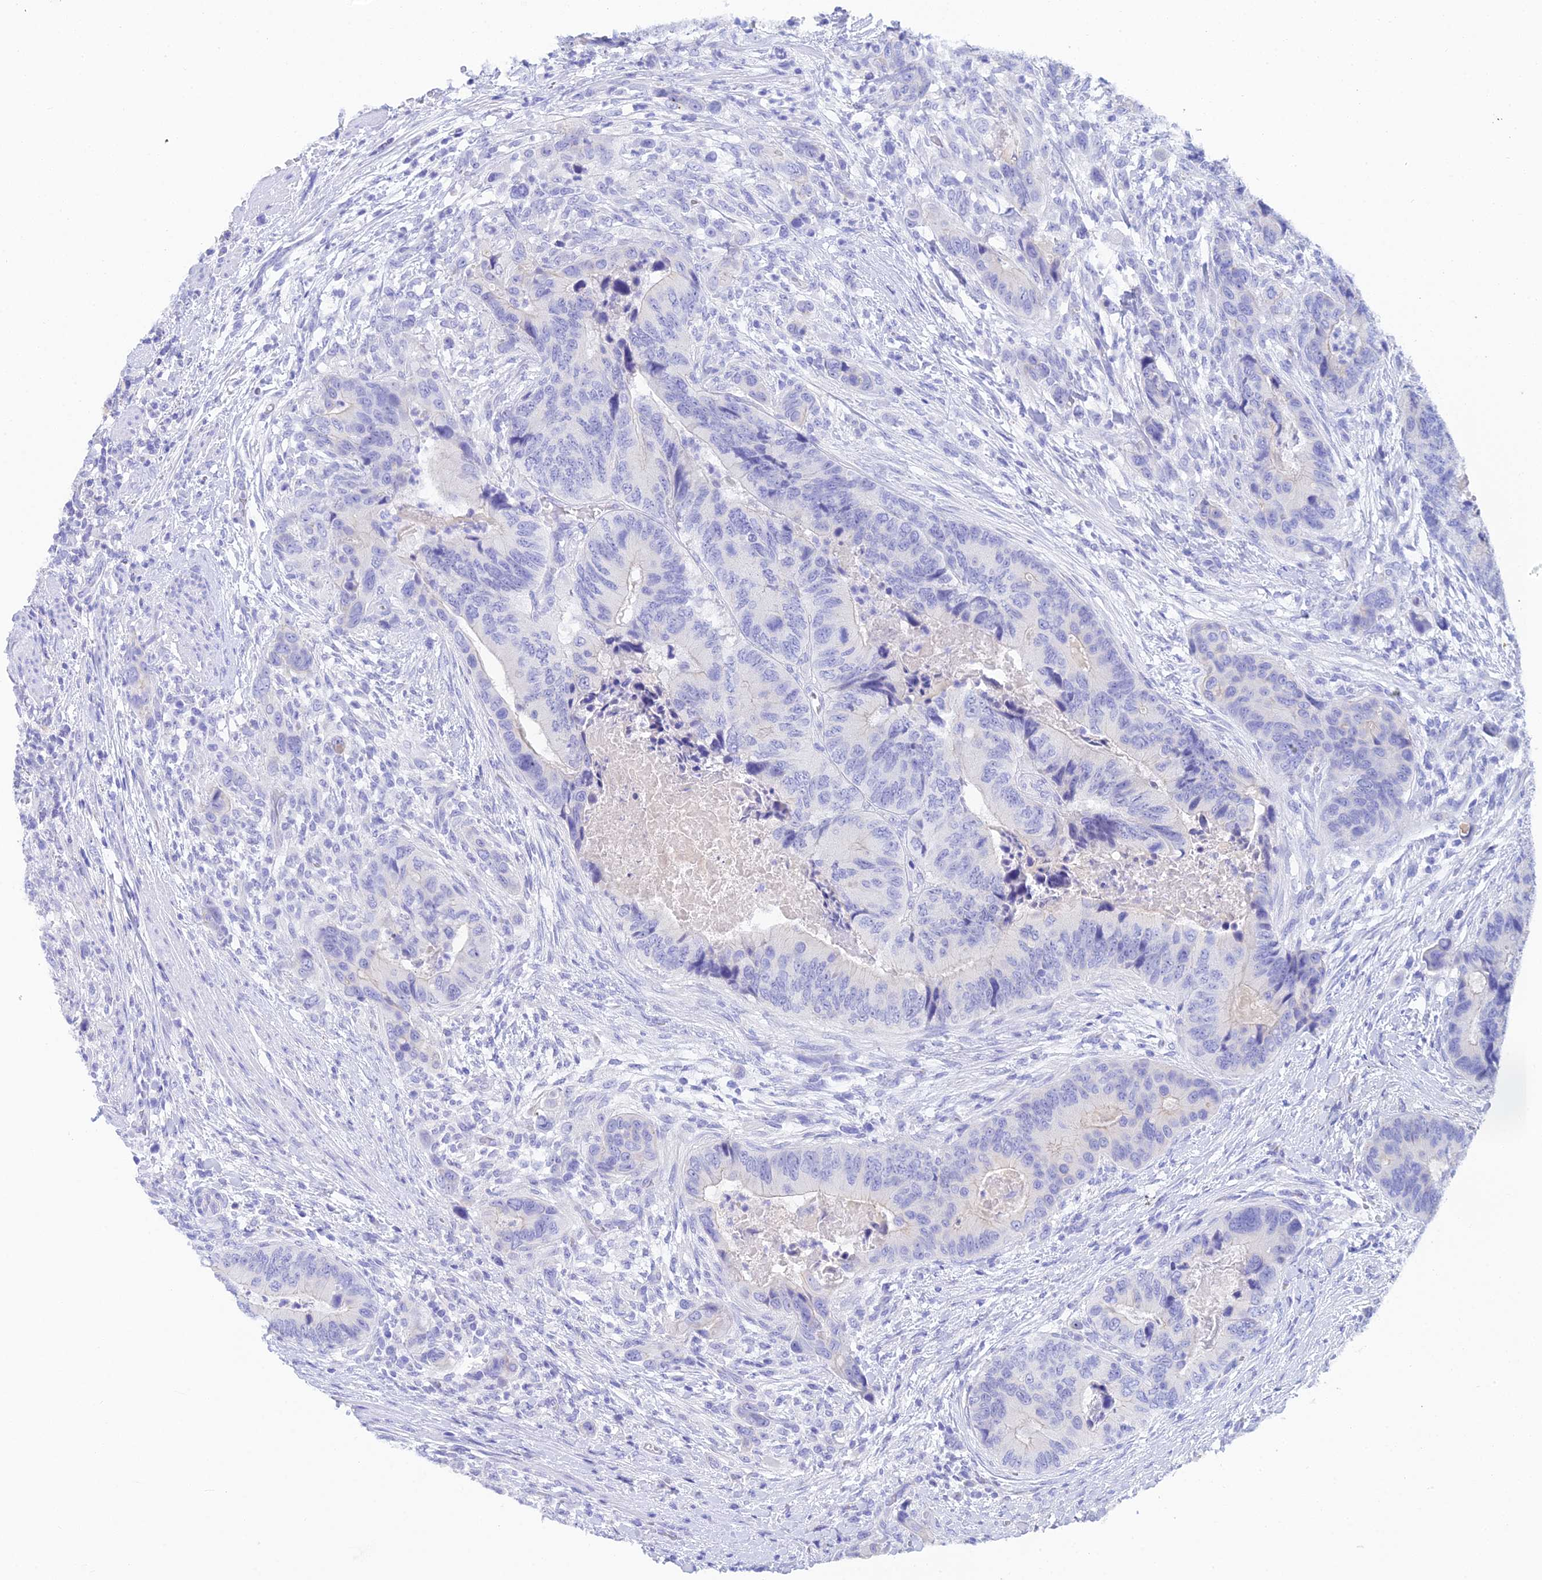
{"staining": {"intensity": "negative", "quantity": "none", "location": "none"}, "tissue": "colorectal cancer", "cell_type": "Tumor cells", "image_type": "cancer", "snomed": [{"axis": "morphology", "description": "Adenocarcinoma, NOS"}, {"axis": "topography", "description": "Colon"}], "caption": "Colorectal cancer (adenocarcinoma) was stained to show a protein in brown. There is no significant staining in tumor cells.", "gene": "REG1A", "patient": {"sex": "male", "age": 84}}